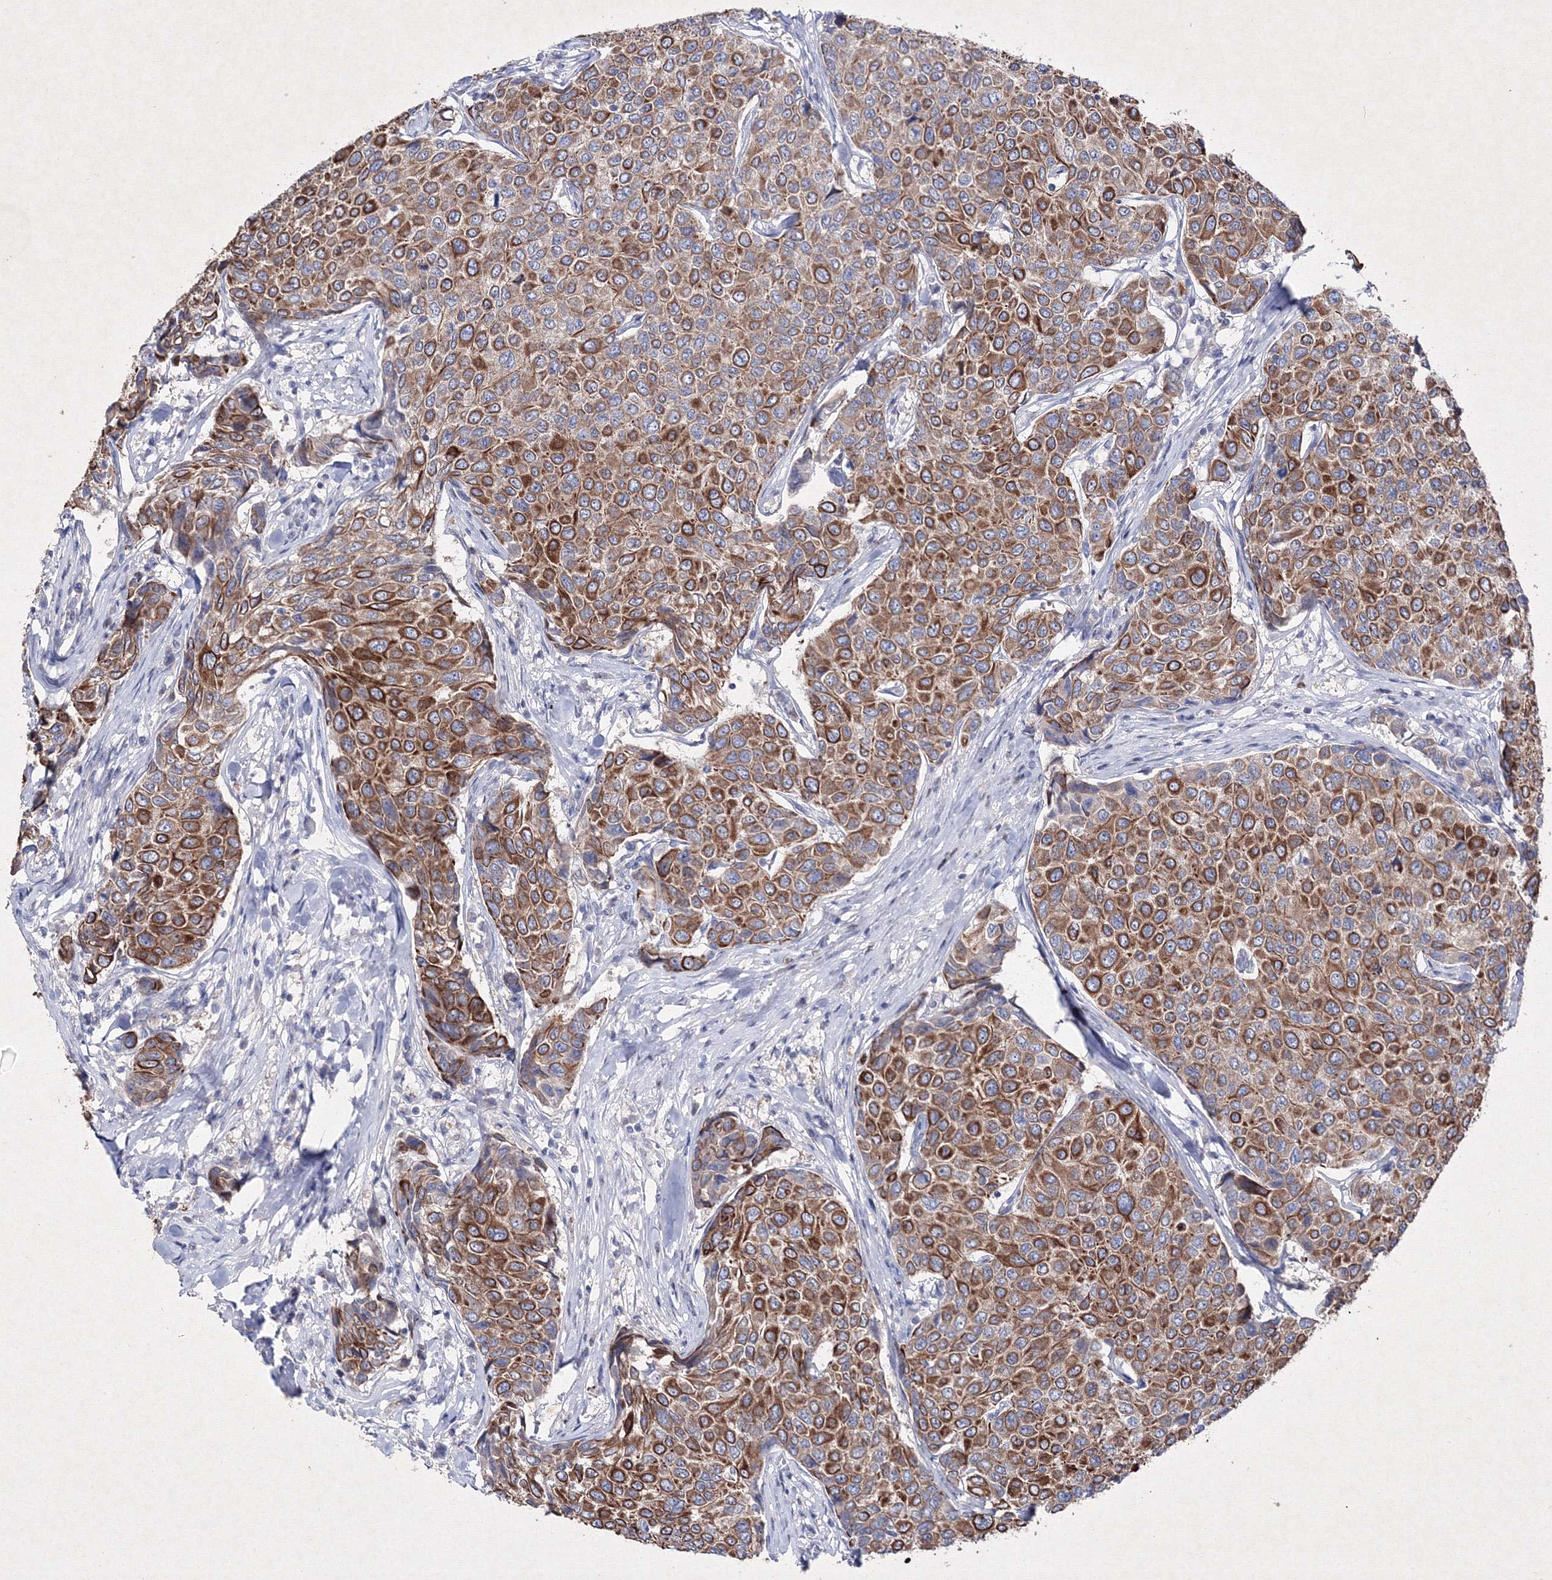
{"staining": {"intensity": "strong", "quantity": ">75%", "location": "cytoplasmic/membranous"}, "tissue": "breast cancer", "cell_type": "Tumor cells", "image_type": "cancer", "snomed": [{"axis": "morphology", "description": "Duct carcinoma"}, {"axis": "topography", "description": "Breast"}], "caption": "Strong cytoplasmic/membranous expression is appreciated in about >75% of tumor cells in breast cancer (infiltrating ductal carcinoma).", "gene": "SMIM29", "patient": {"sex": "female", "age": 55}}